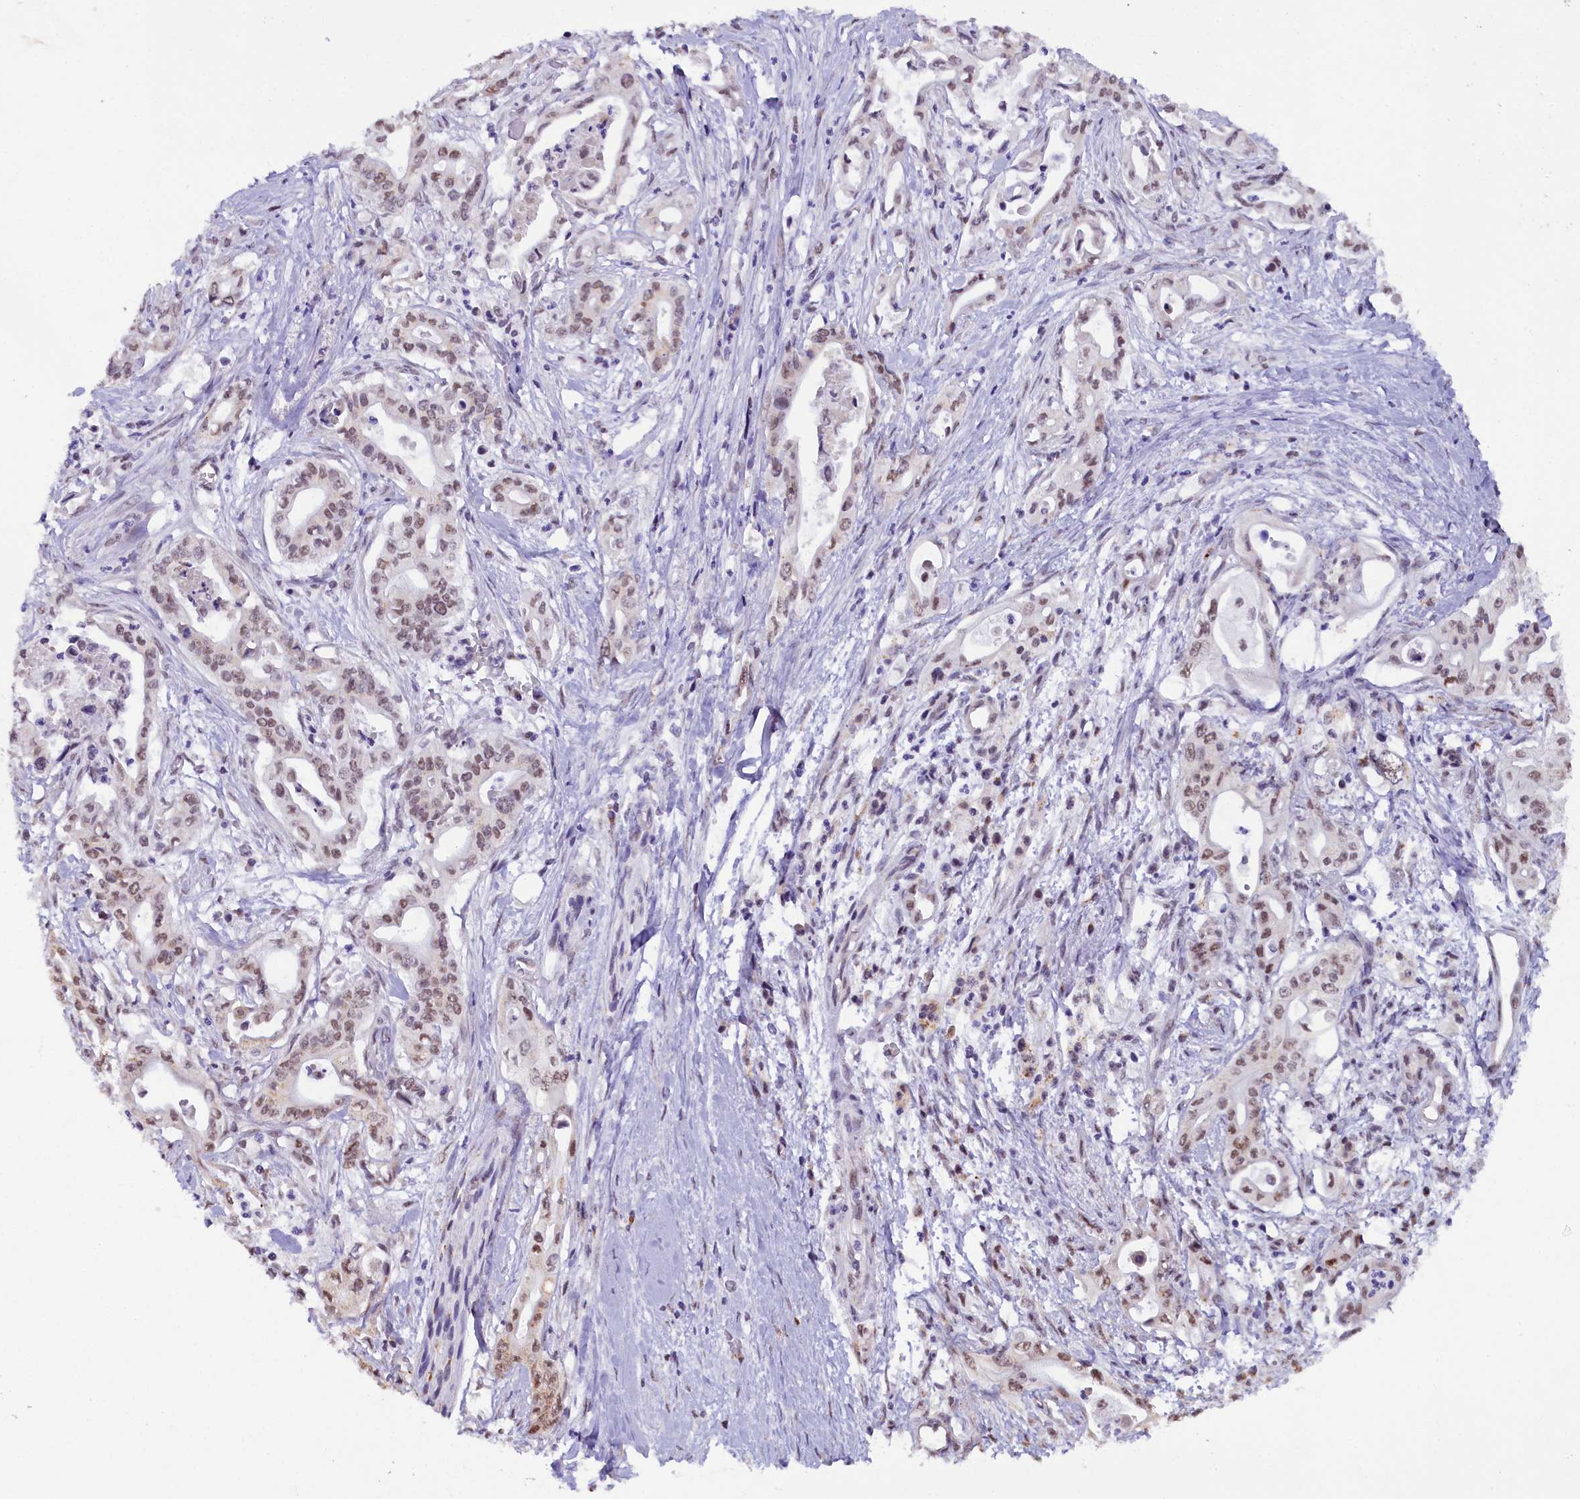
{"staining": {"intensity": "weak", "quantity": ">75%", "location": "nuclear"}, "tissue": "pancreatic cancer", "cell_type": "Tumor cells", "image_type": "cancer", "snomed": [{"axis": "morphology", "description": "Adenocarcinoma, NOS"}, {"axis": "topography", "description": "Pancreas"}], "caption": "Tumor cells exhibit low levels of weak nuclear staining in about >75% of cells in human pancreatic adenocarcinoma.", "gene": "NCBP1", "patient": {"sex": "female", "age": 77}}